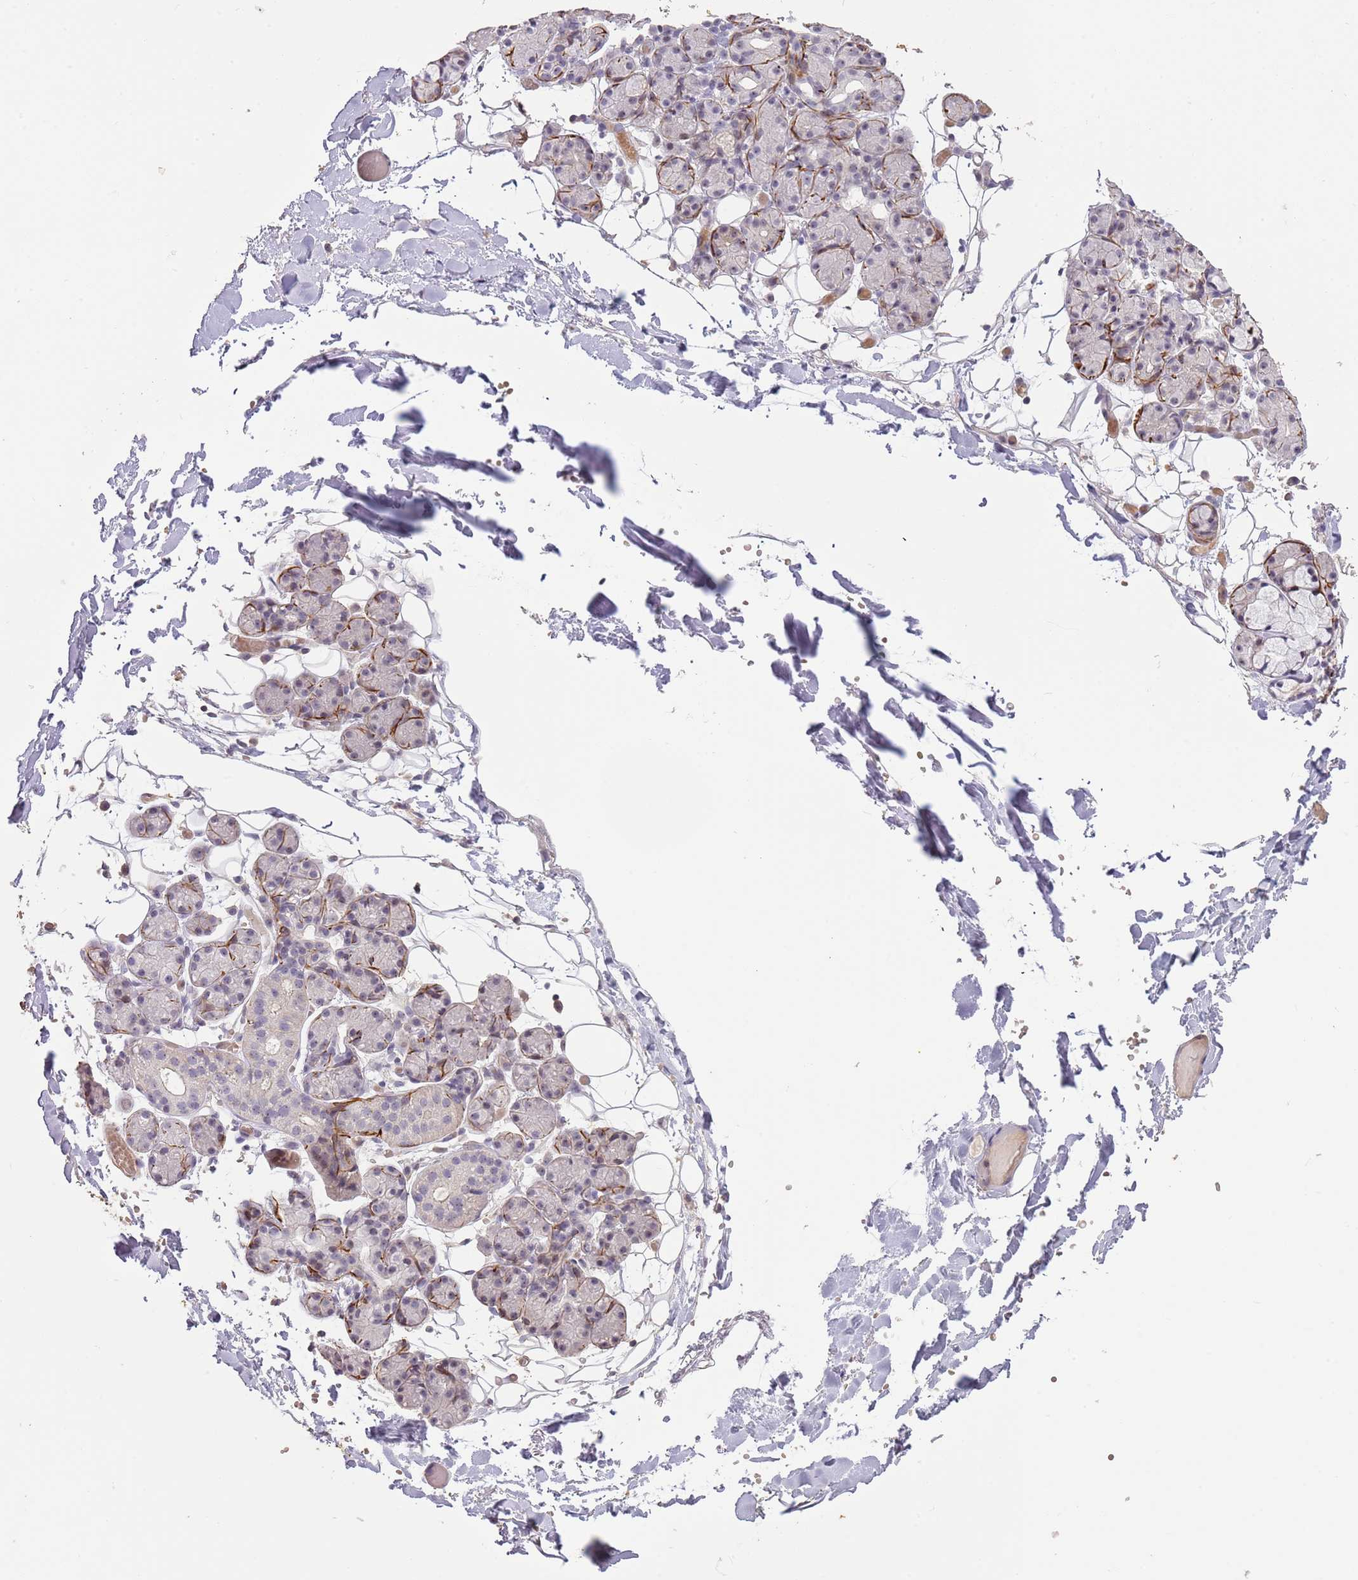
{"staining": {"intensity": "negative", "quantity": "none", "location": "none"}, "tissue": "salivary gland", "cell_type": "Glandular cells", "image_type": "normal", "snomed": [{"axis": "morphology", "description": "Normal tissue, NOS"}, {"axis": "topography", "description": "Salivary gland"}], "caption": "This is a micrograph of immunohistochemistry (IHC) staining of benign salivary gland, which shows no staining in glandular cells. The staining was performed using DAB to visualize the protein expression in brown, while the nuclei were stained in blue with hematoxylin (Magnification: 20x).", "gene": "ADTRP", "patient": {"sex": "male", "age": 63}}